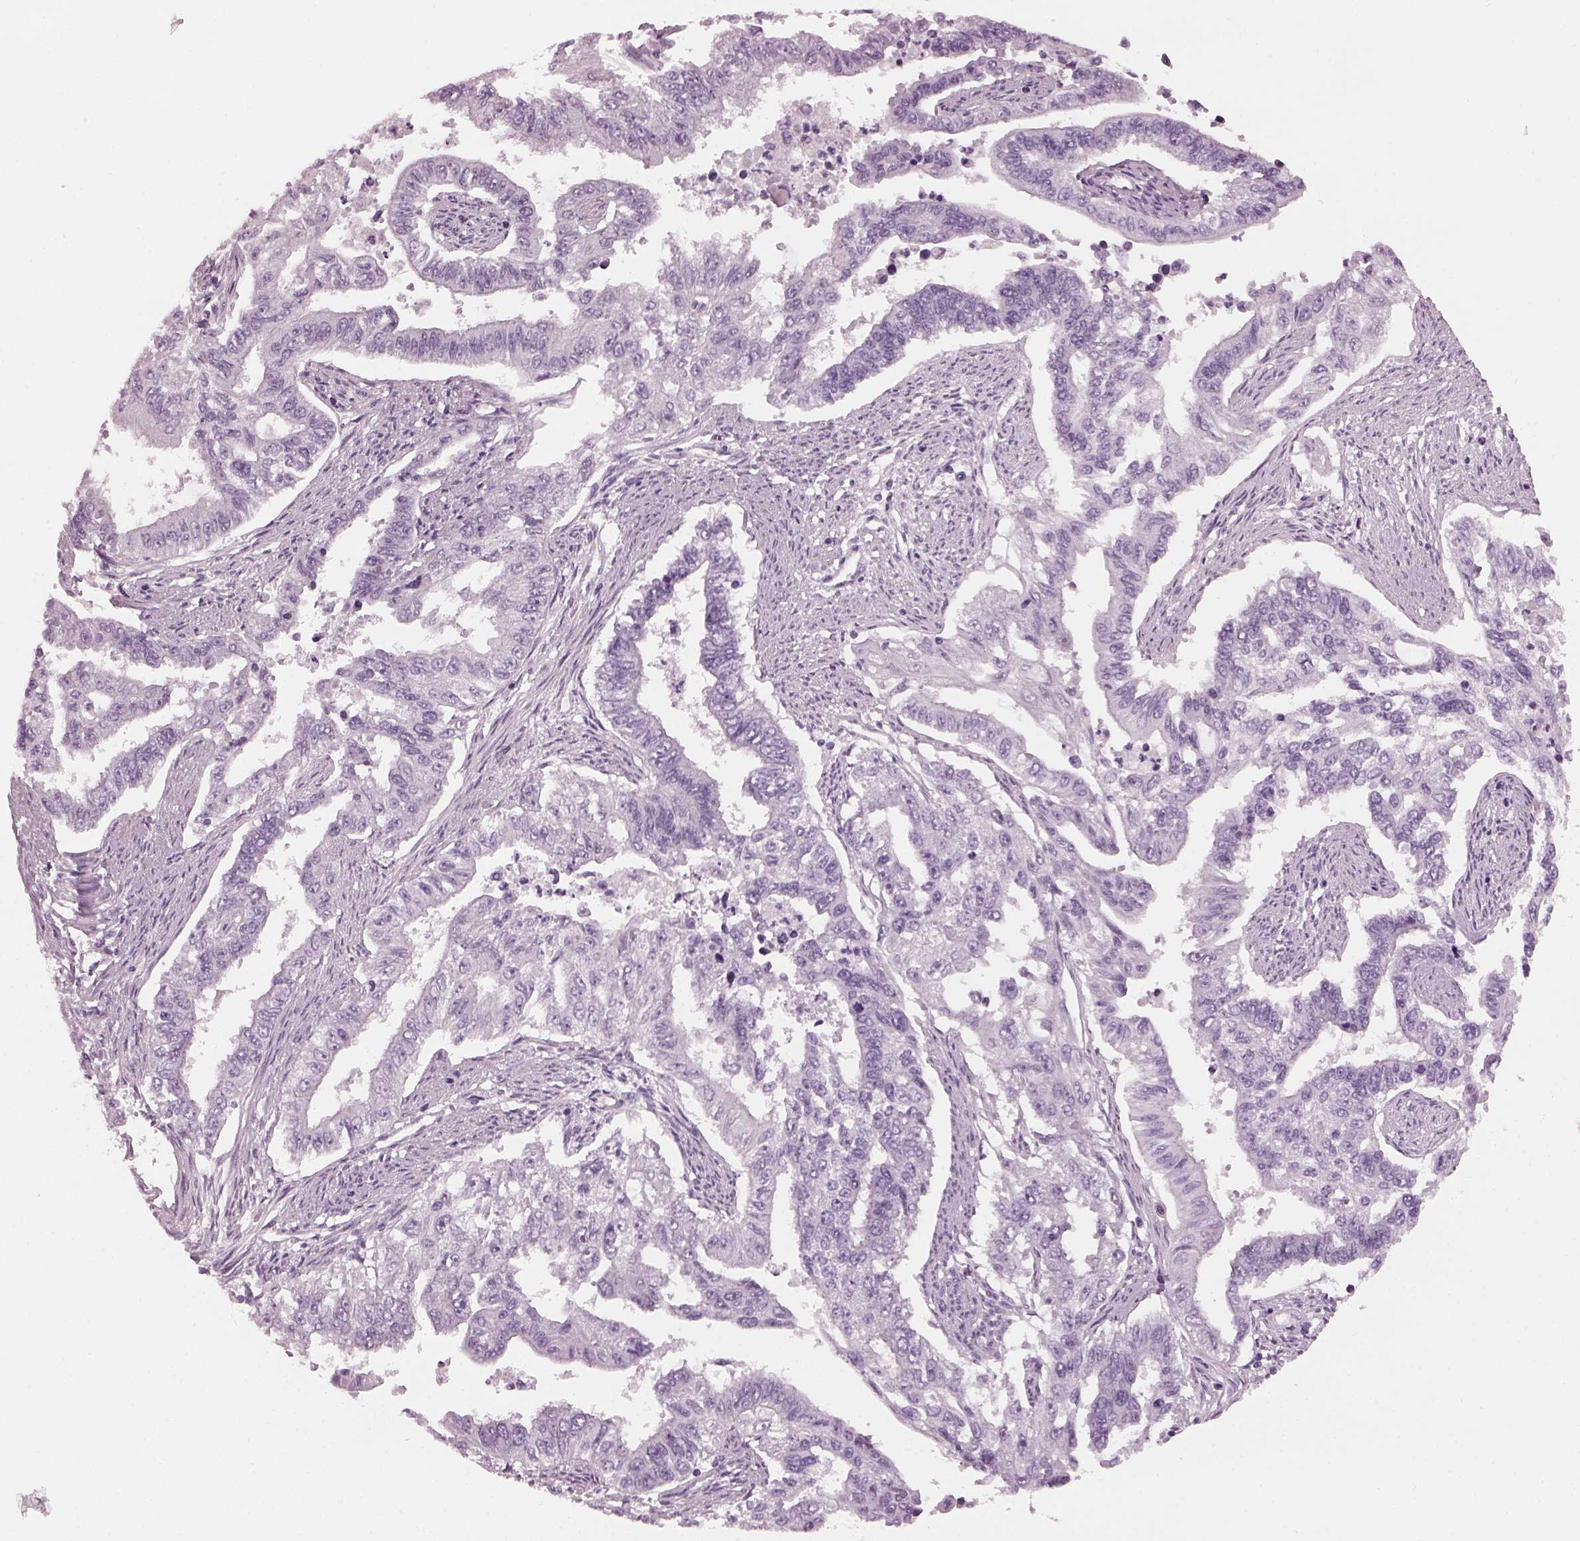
{"staining": {"intensity": "negative", "quantity": "none", "location": "none"}, "tissue": "endometrial cancer", "cell_type": "Tumor cells", "image_type": "cancer", "snomed": [{"axis": "morphology", "description": "Adenocarcinoma, NOS"}, {"axis": "topography", "description": "Uterus"}], "caption": "Adenocarcinoma (endometrial) was stained to show a protein in brown. There is no significant expression in tumor cells. (DAB (3,3'-diaminobenzidine) immunohistochemistry visualized using brightfield microscopy, high magnification).", "gene": "PDC", "patient": {"sex": "female", "age": 59}}